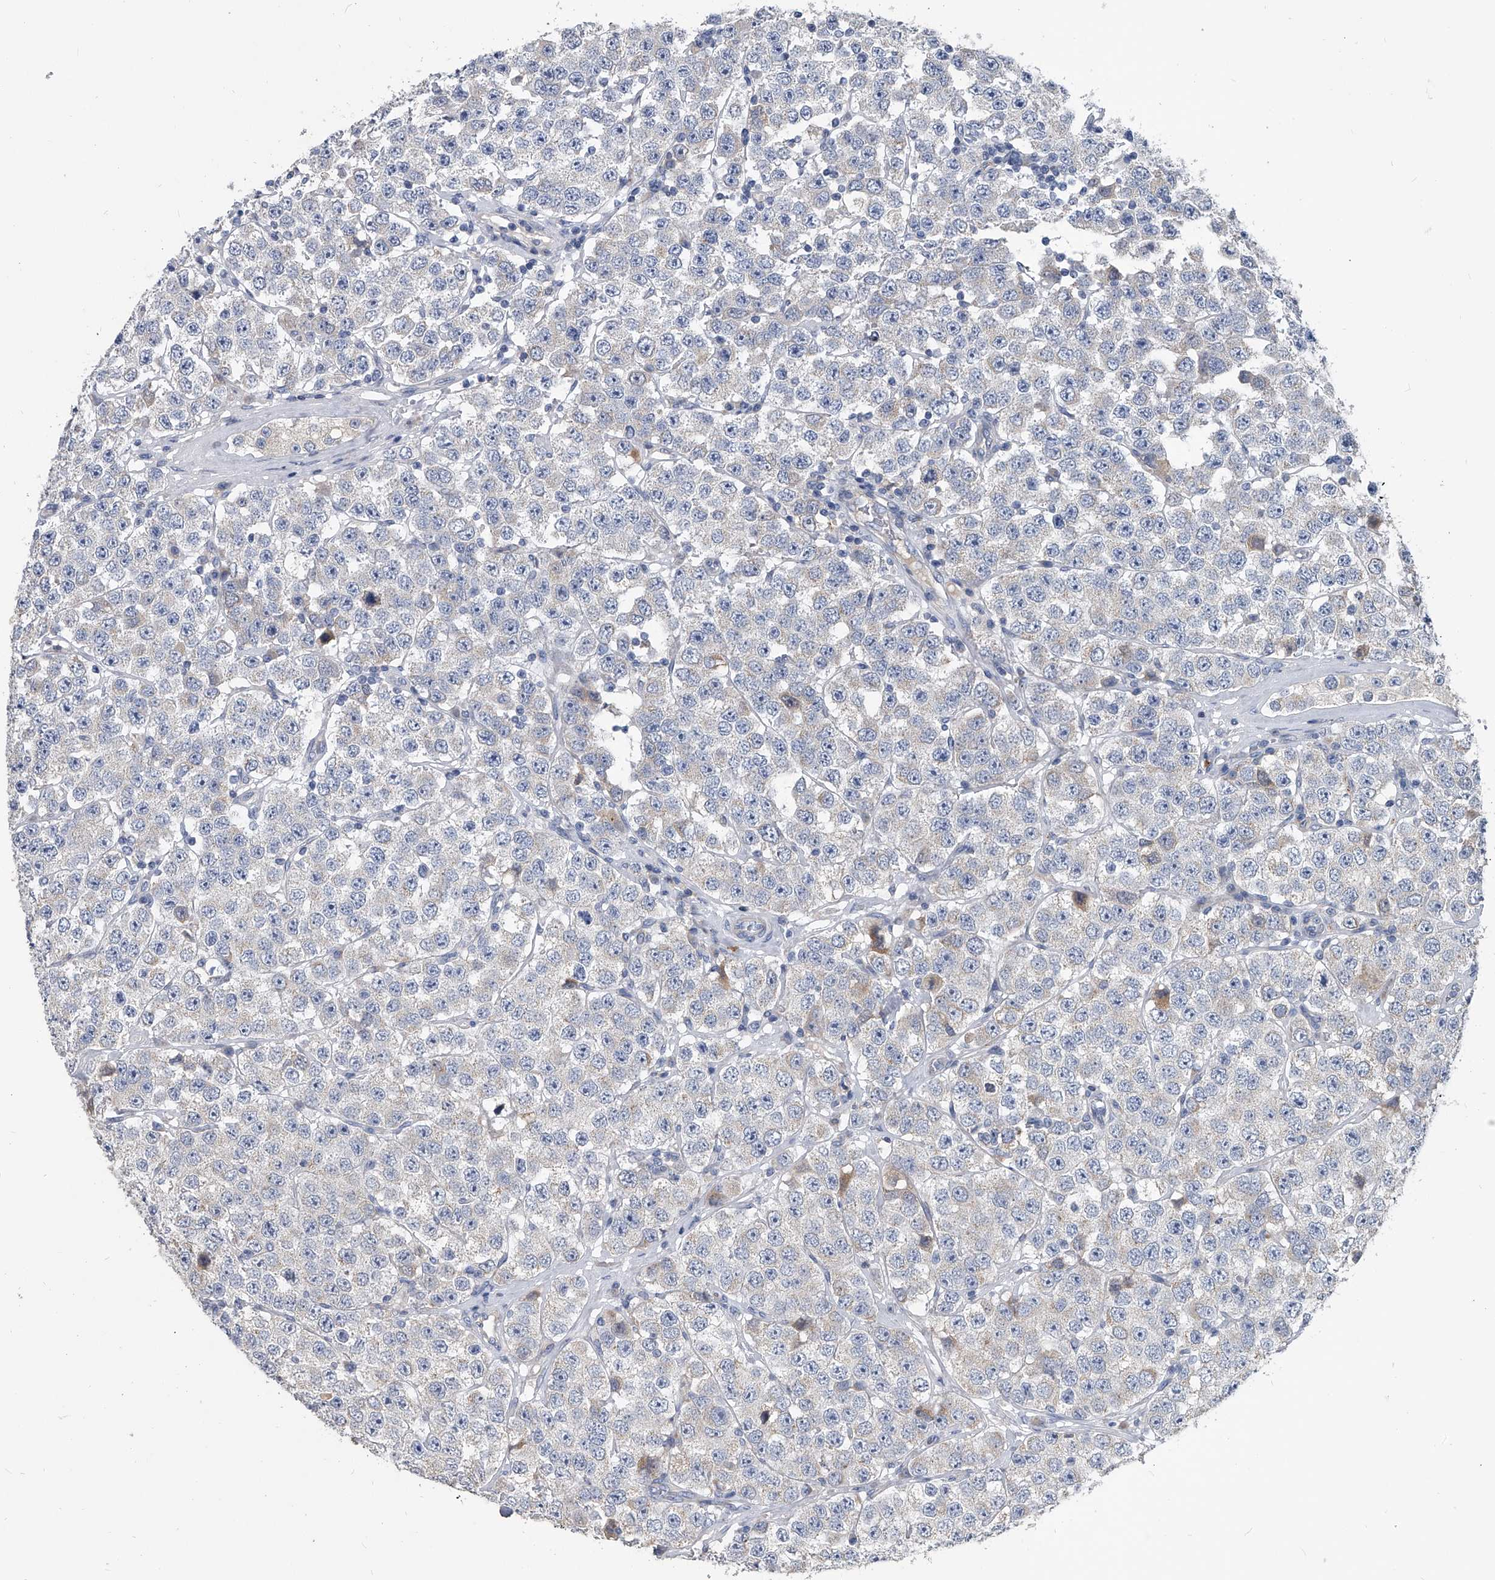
{"staining": {"intensity": "negative", "quantity": "none", "location": "none"}, "tissue": "testis cancer", "cell_type": "Tumor cells", "image_type": "cancer", "snomed": [{"axis": "morphology", "description": "Seminoma, NOS"}, {"axis": "topography", "description": "Testis"}], "caption": "This is an IHC photomicrograph of testis cancer. There is no expression in tumor cells.", "gene": "SPP1", "patient": {"sex": "male", "age": 28}}